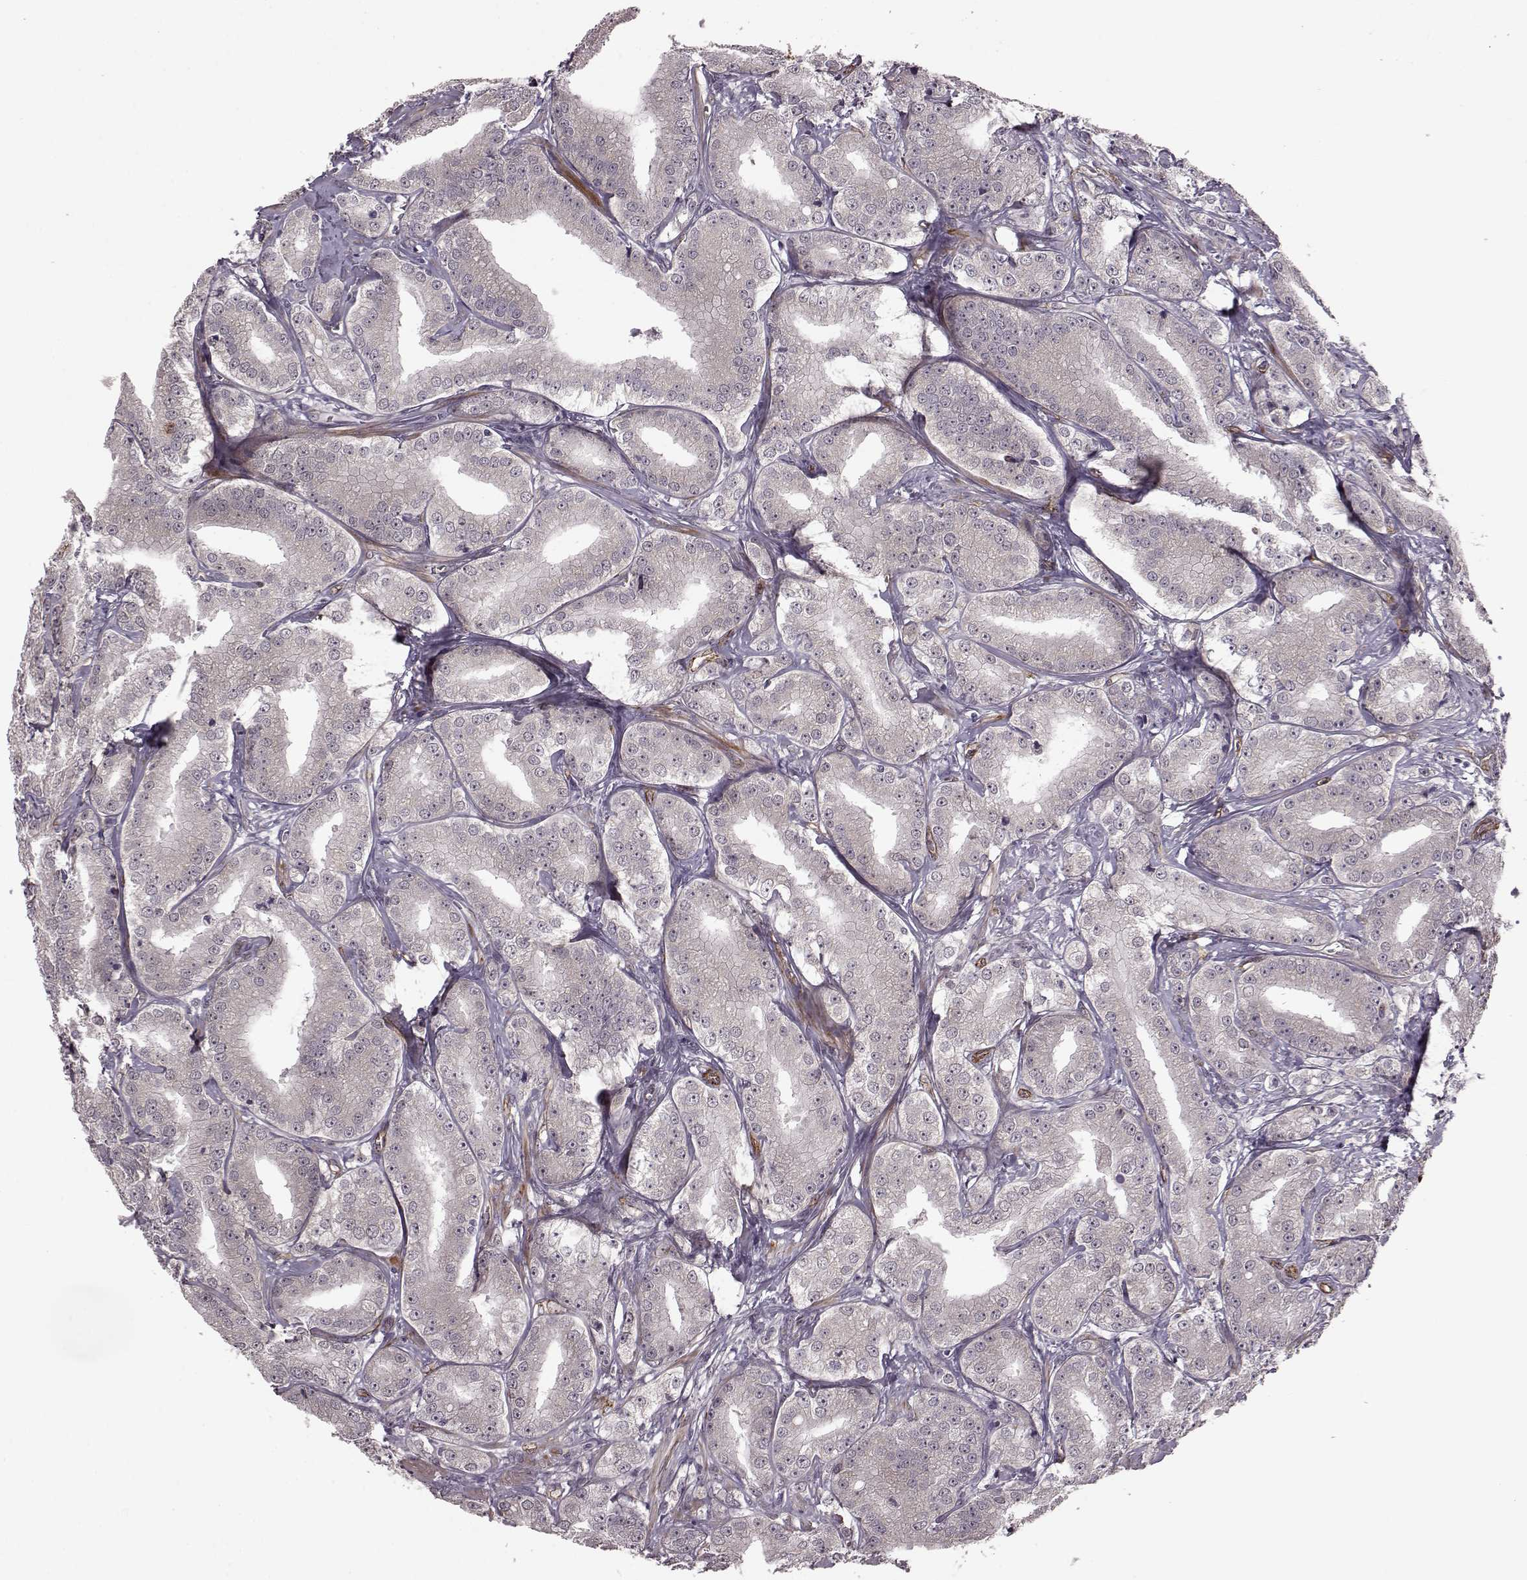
{"staining": {"intensity": "negative", "quantity": "none", "location": "none"}, "tissue": "prostate cancer", "cell_type": "Tumor cells", "image_type": "cancer", "snomed": [{"axis": "morphology", "description": "Adenocarcinoma, High grade"}, {"axis": "topography", "description": "Prostate"}], "caption": "The immunohistochemistry (IHC) histopathology image has no significant expression in tumor cells of prostate cancer (adenocarcinoma (high-grade)) tissue. (DAB (3,3'-diaminobenzidine) immunohistochemistry with hematoxylin counter stain).", "gene": "SYNPO", "patient": {"sex": "male", "age": 64}}